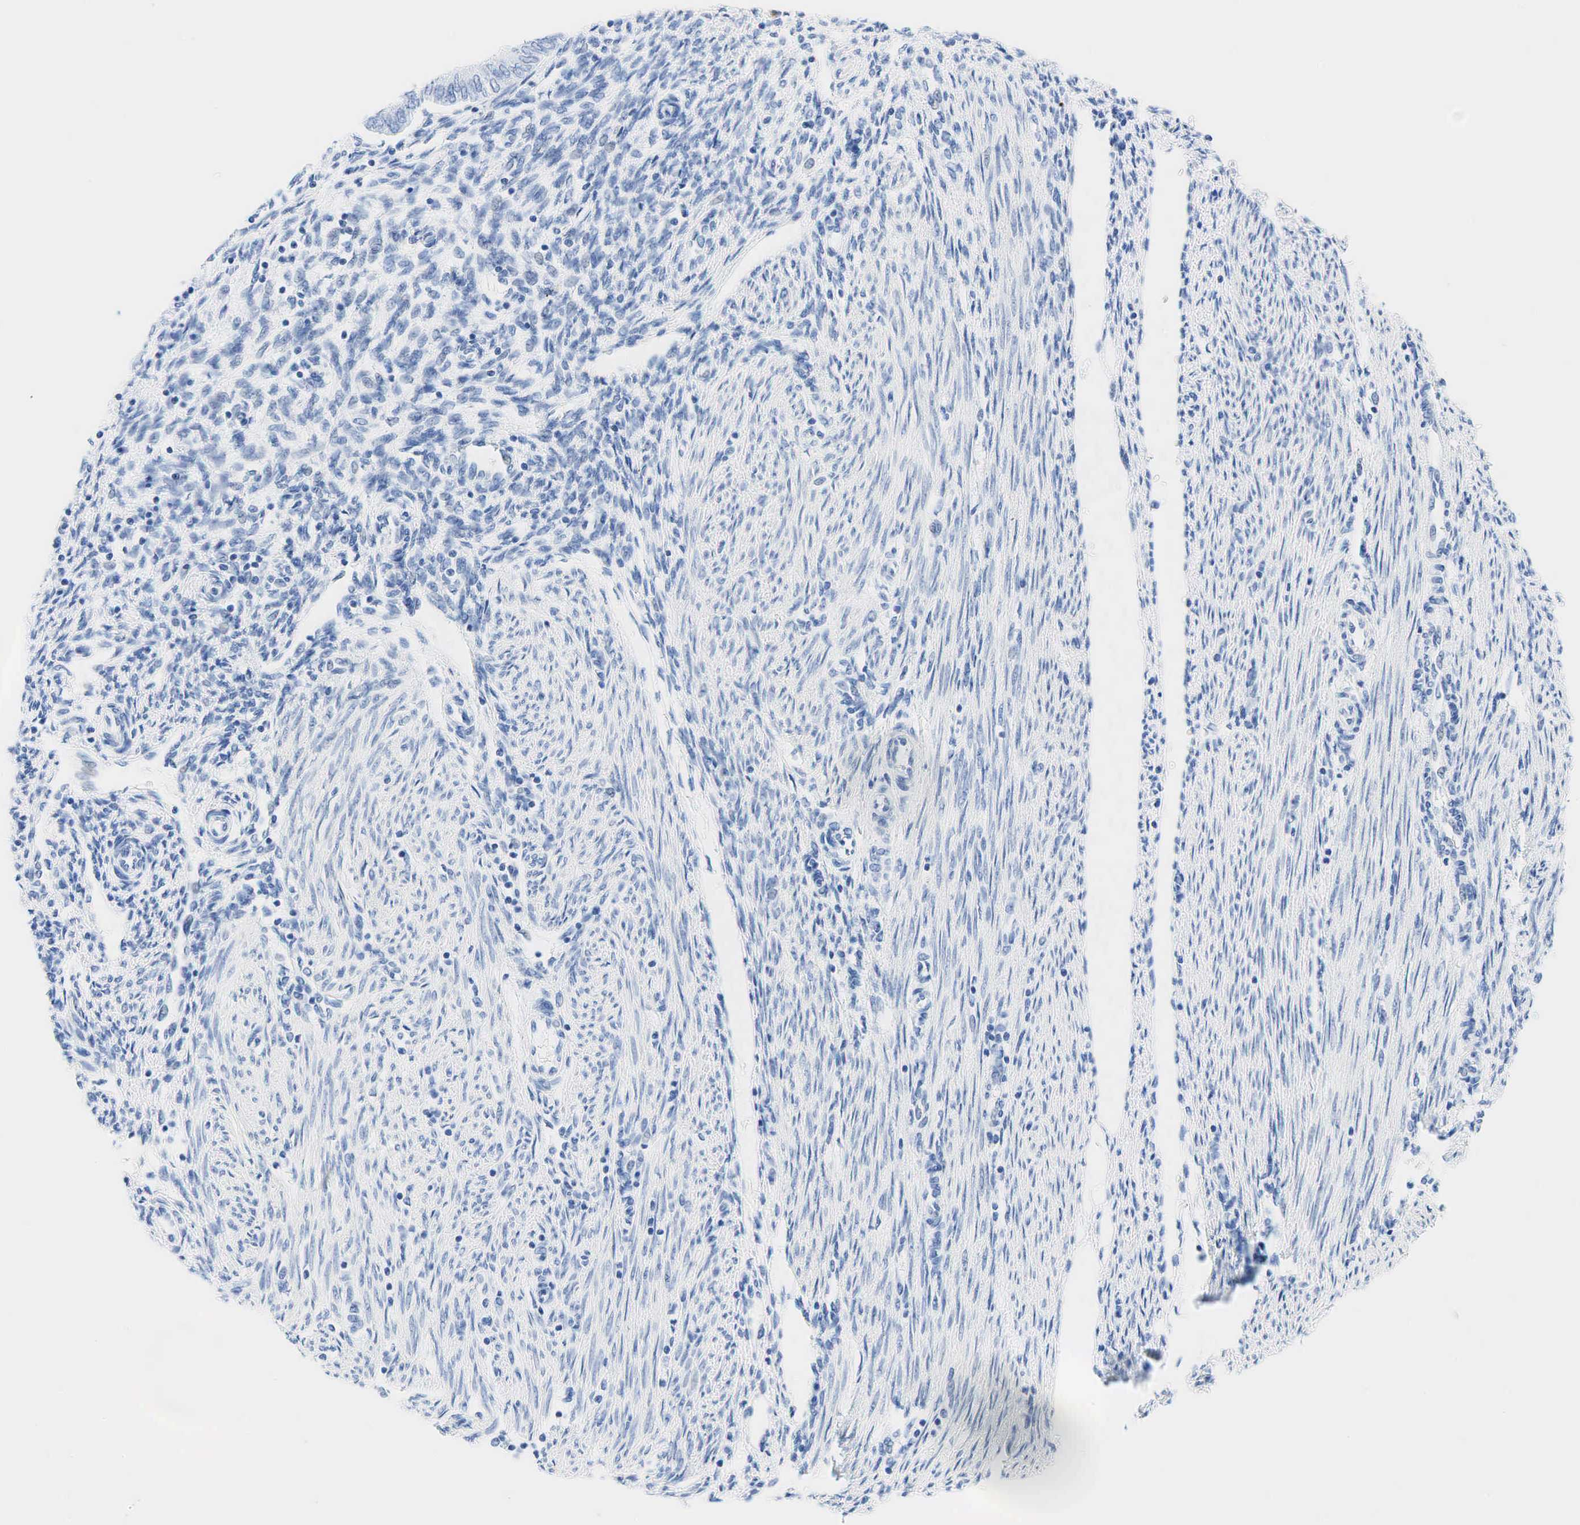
{"staining": {"intensity": "weak", "quantity": "<25%", "location": "nuclear"}, "tissue": "endometrial cancer", "cell_type": "Tumor cells", "image_type": "cancer", "snomed": [{"axis": "morphology", "description": "Adenocarcinoma, NOS"}, {"axis": "topography", "description": "Endometrium"}], "caption": "The micrograph displays no significant positivity in tumor cells of endometrial adenocarcinoma. (DAB (3,3'-diaminobenzidine) immunohistochemistry, high magnification).", "gene": "INHA", "patient": {"sex": "female", "age": 51}}